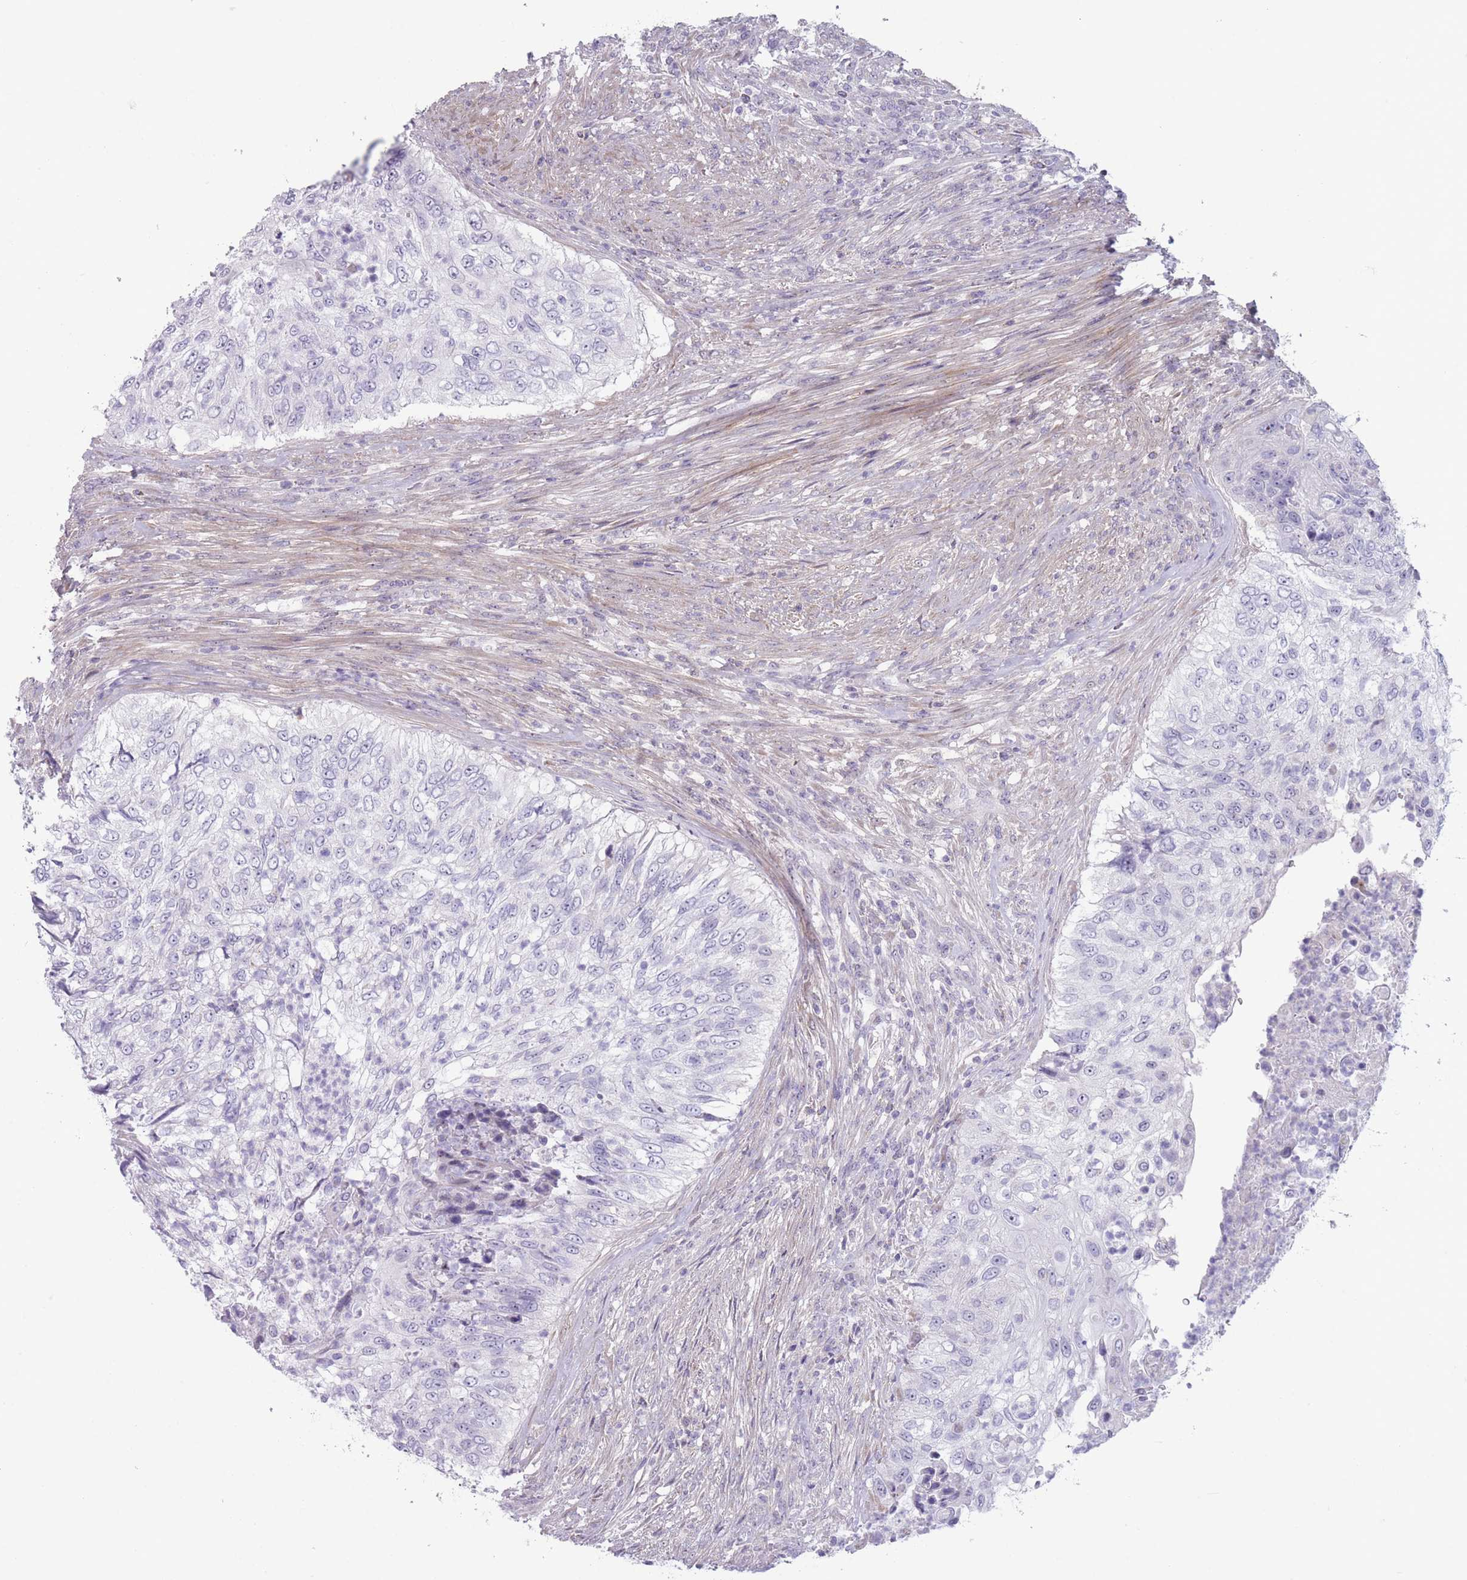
{"staining": {"intensity": "negative", "quantity": "none", "location": "none"}, "tissue": "urothelial cancer", "cell_type": "Tumor cells", "image_type": "cancer", "snomed": [{"axis": "morphology", "description": "Urothelial carcinoma, High grade"}, {"axis": "topography", "description": "Urinary bladder"}], "caption": "Tumor cells are negative for protein expression in human urothelial carcinoma (high-grade). The staining is performed using DAB brown chromogen with nuclei counter-stained in using hematoxylin.", "gene": "PAIP2B", "patient": {"sex": "female", "age": 60}}